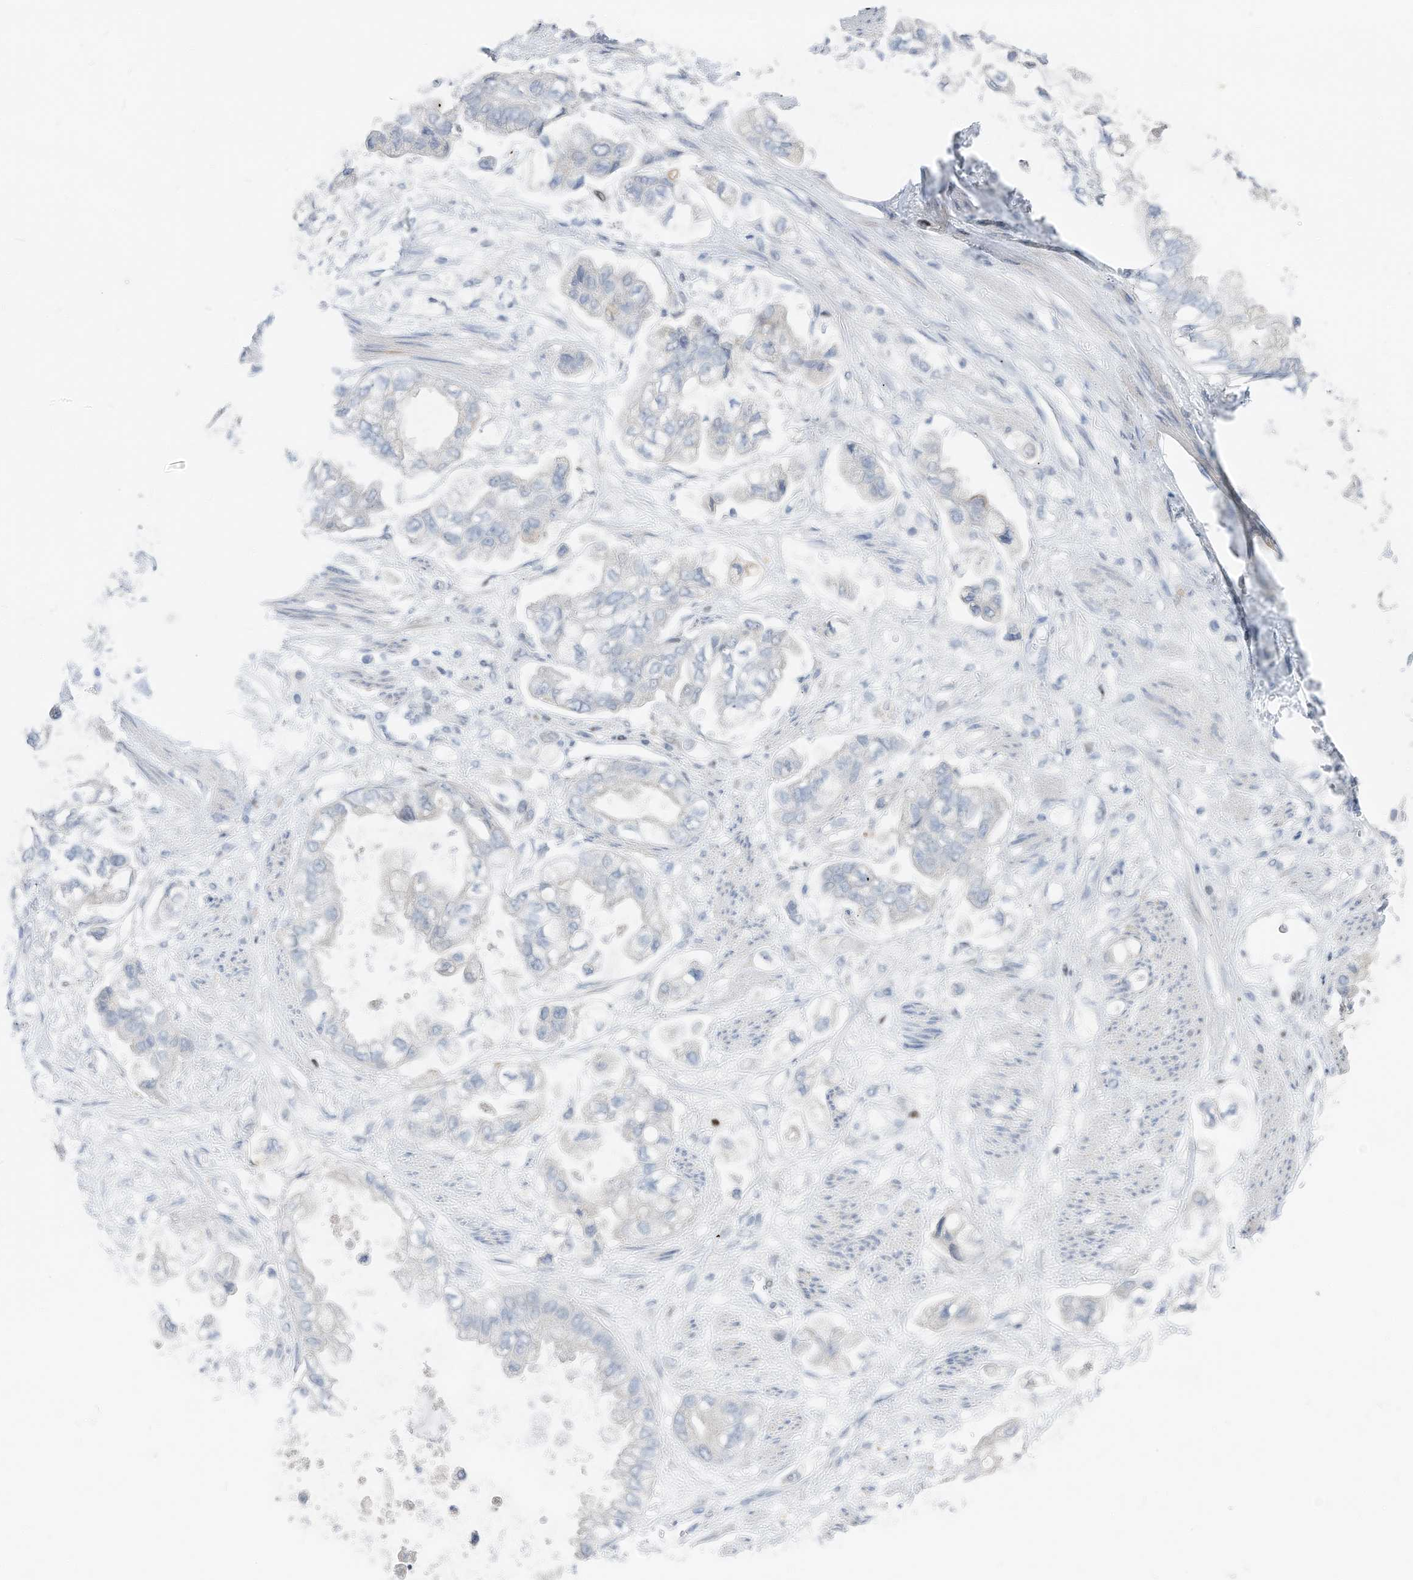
{"staining": {"intensity": "negative", "quantity": "none", "location": "none"}, "tissue": "stomach cancer", "cell_type": "Tumor cells", "image_type": "cancer", "snomed": [{"axis": "morphology", "description": "Adenocarcinoma, NOS"}, {"axis": "topography", "description": "Stomach"}], "caption": "There is no significant staining in tumor cells of stomach cancer.", "gene": "FRS3", "patient": {"sex": "male", "age": 62}}